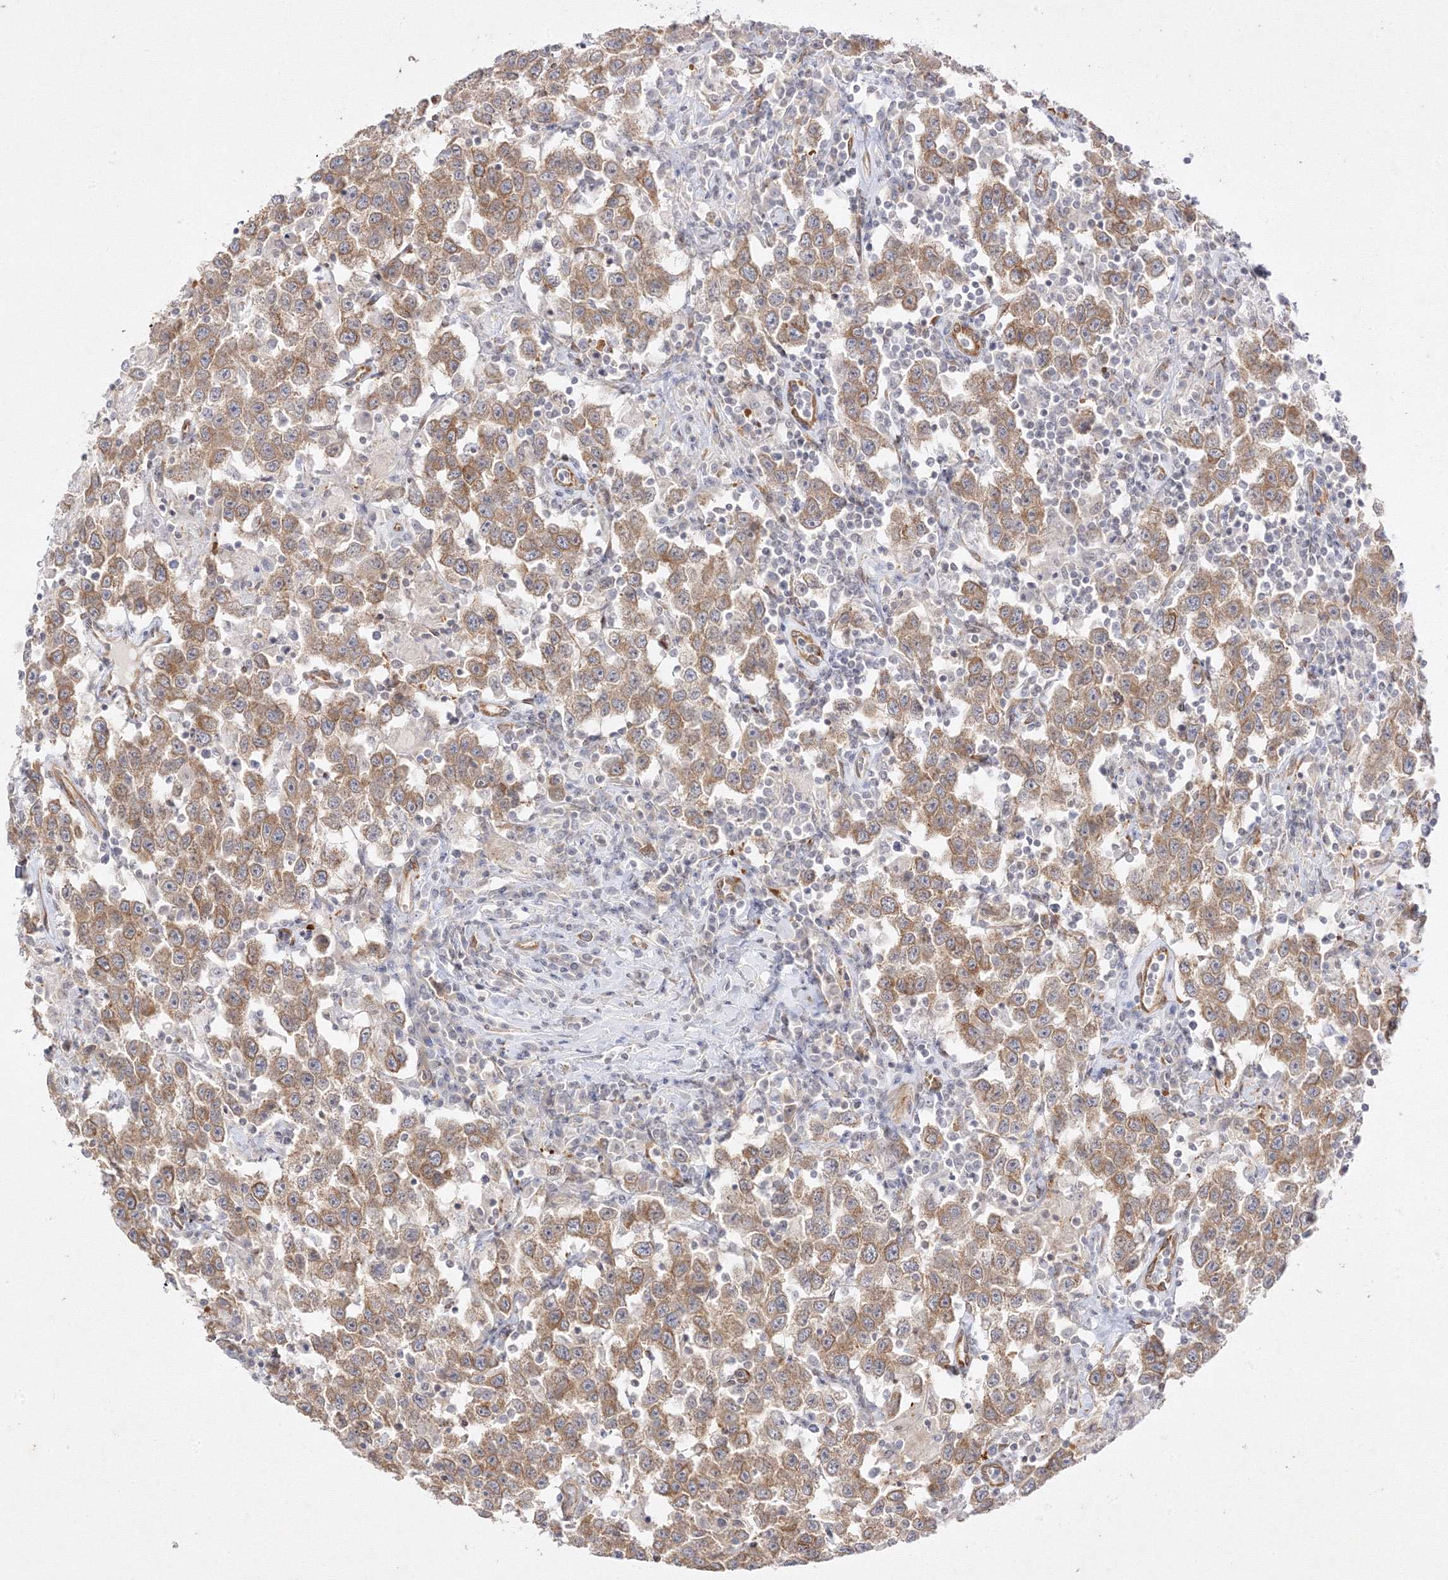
{"staining": {"intensity": "moderate", "quantity": ">75%", "location": "cytoplasmic/membranous"}, "tissue": "testis cancer", "cell_type": "Tumor cells", "image_type": "cancer", "snomed": [{"axis": "morphology", "description": "Seminoma, NOS"}, {"axis": "topography", "description": "Testis"}], "caption": "High-magnification brightfield microscopy of testis cancer (seminoma) stained with DAB (3,3'-diaminobenzidine) (brown) and counterstained with hematoxylin (blue). tumor cells exhibit moderate cytoplasmic/membranous expression is appreciated in about>75% of cells. (DAB IHC with brightfield microscopy, high magnification).", "gene": "C2CD2", "patient": {"sex": "male", "age": 41}}